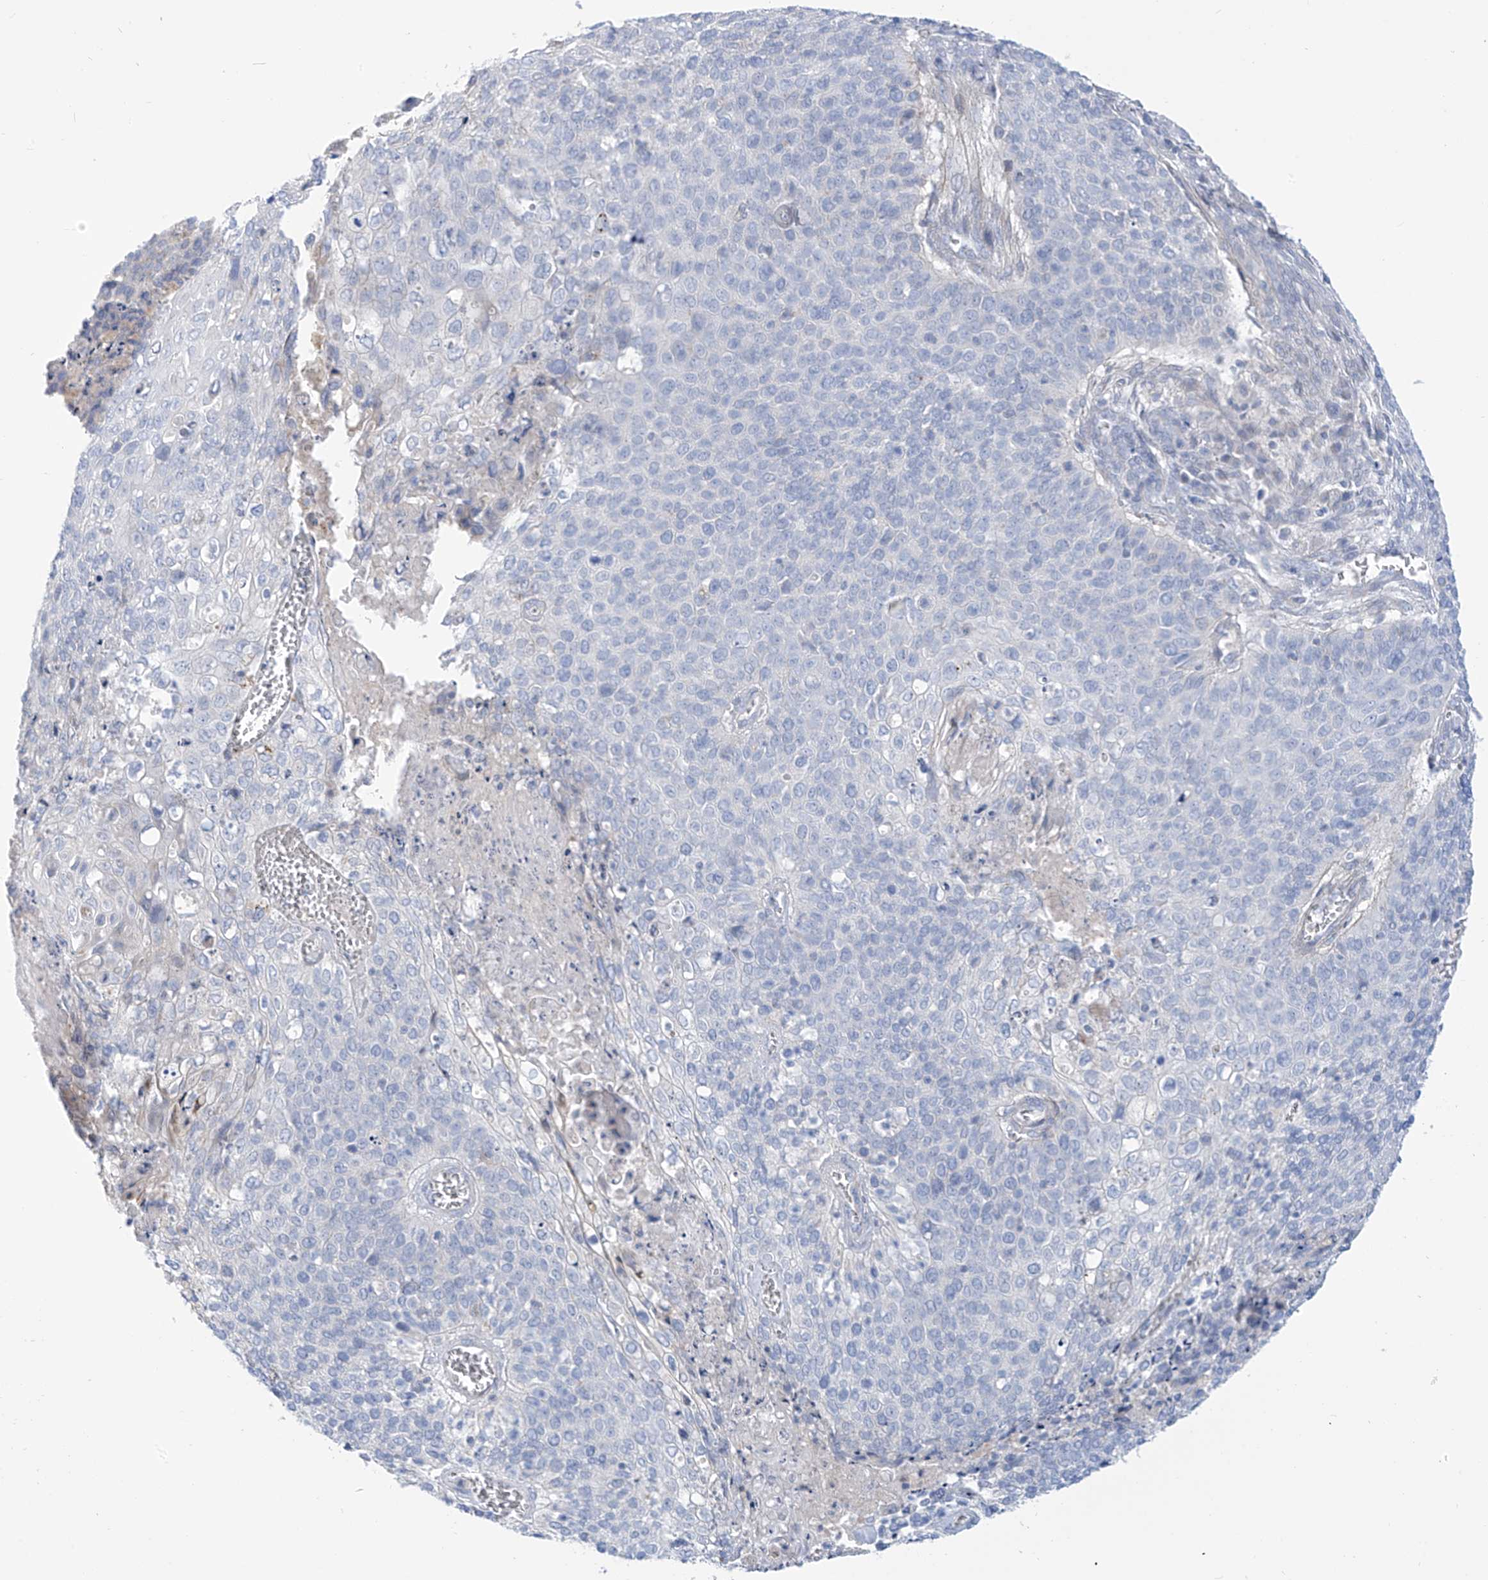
{"staining": {"intensity": "negative", "quantity": "none", "location": "none"}, "tissue": "cervical cancer", "cell_type": "Tumor cells", "image_type": "cancer", "snomed": [{"axis": "morphology", "description": "Squamous cell carcinoma, NOS"}, {"axis": "topography", "description": "Cervix"}], "caption": "IHC of cervical cancer (squamous cell carcinoma) shows no positivity in tumor cells. (Immunohistochemistry (ihc), brightfield microscopy, high magnification).", "gene": "FABP2", "patient": {"sex": "female", "age": 39}}